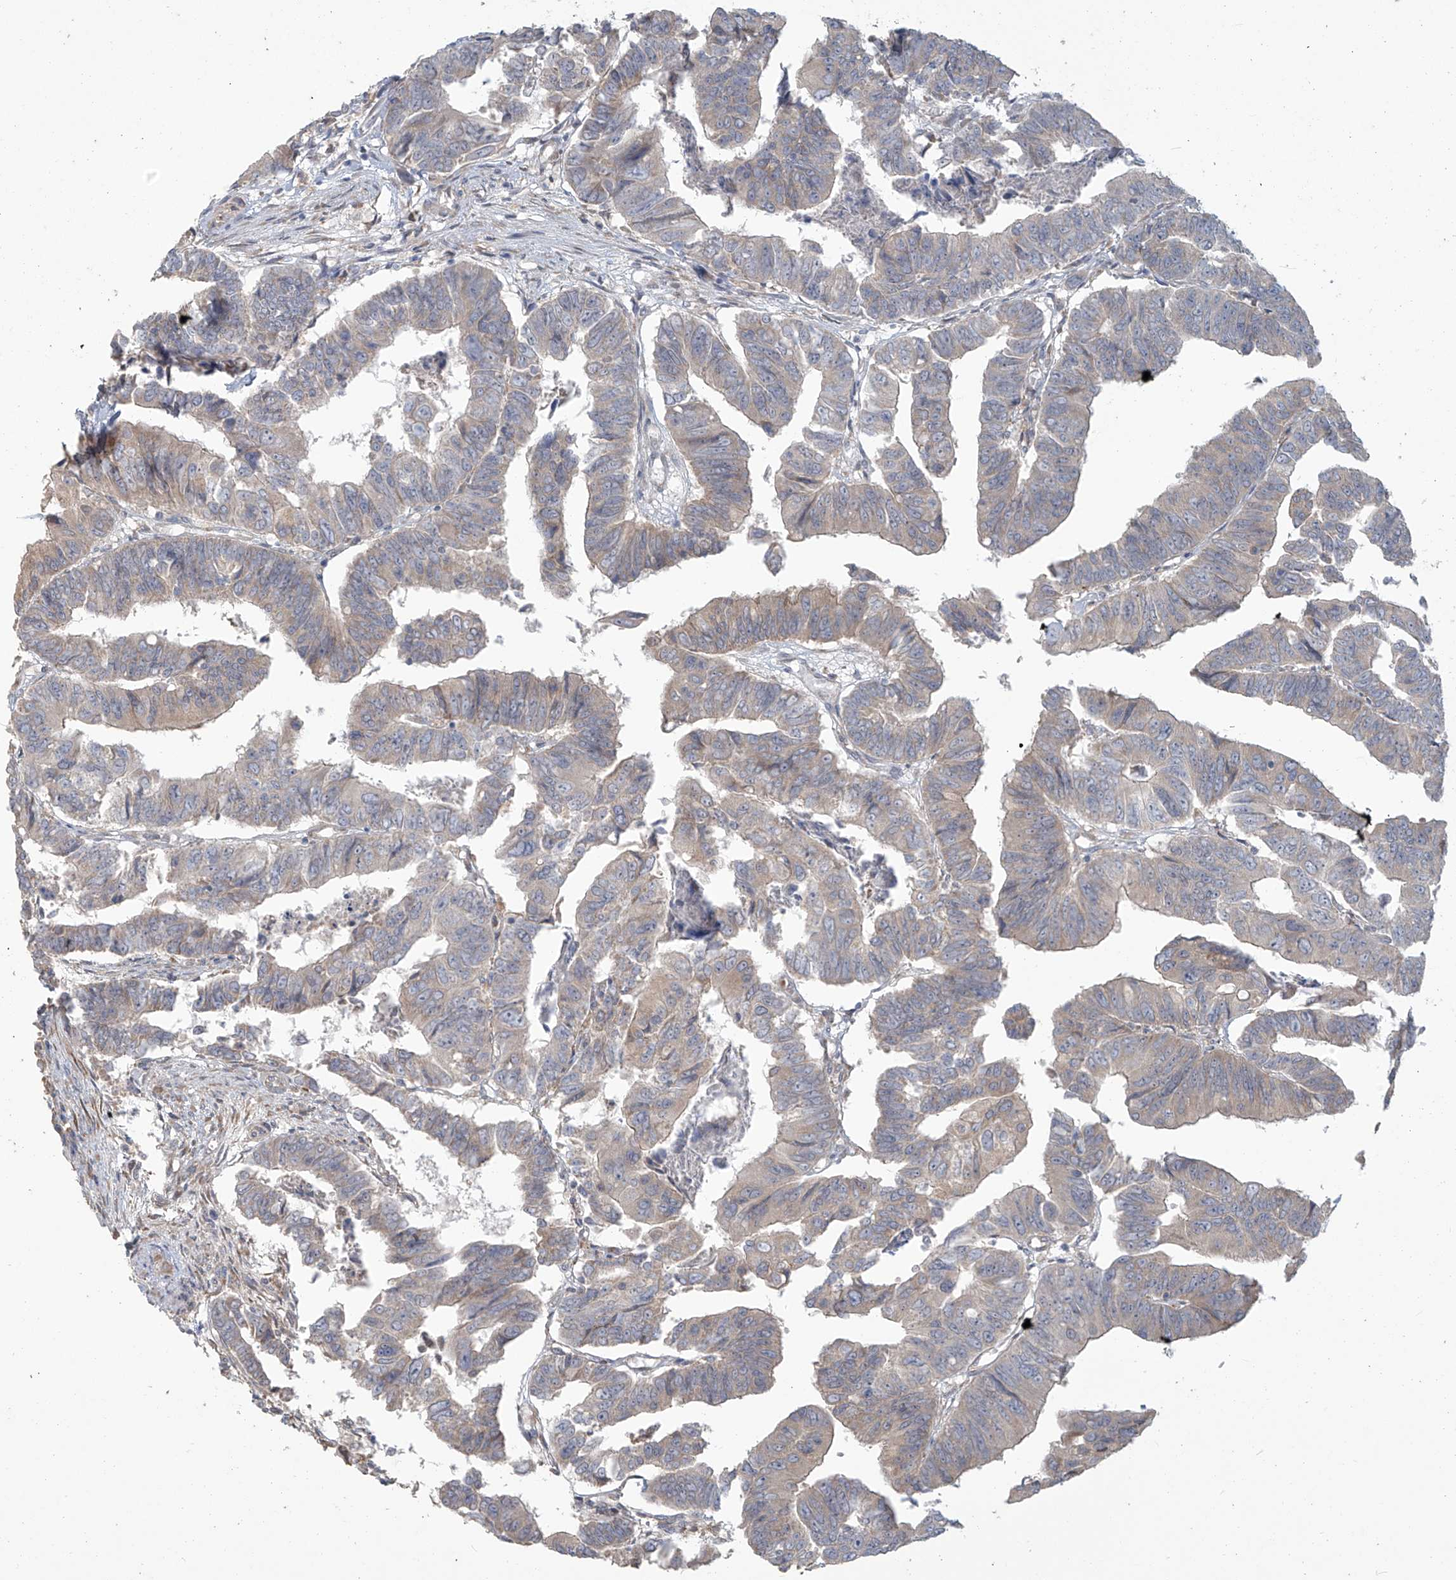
{"staining": {"intensity": "weak", "quantity": "<25%", "location": "cytoplasmic/membranous"}, "tissue": "colorectal cancer", "cell_type": "Tumor cells", "image_type": "cancer", "snomed": [{"axis": "morphology", "description": "Adenocarcinoma, NOS"}, {"axis": "topography", "description": "Rectum"}], "caption": "Immunohistochemistry photomicrograph of neoplastic tissue: colorectal cancer stained with DAB exhibits no significant protein staining in tumor cells.", "gene": "MAGIX", "patient": {"sex": "female", "age": 65}}